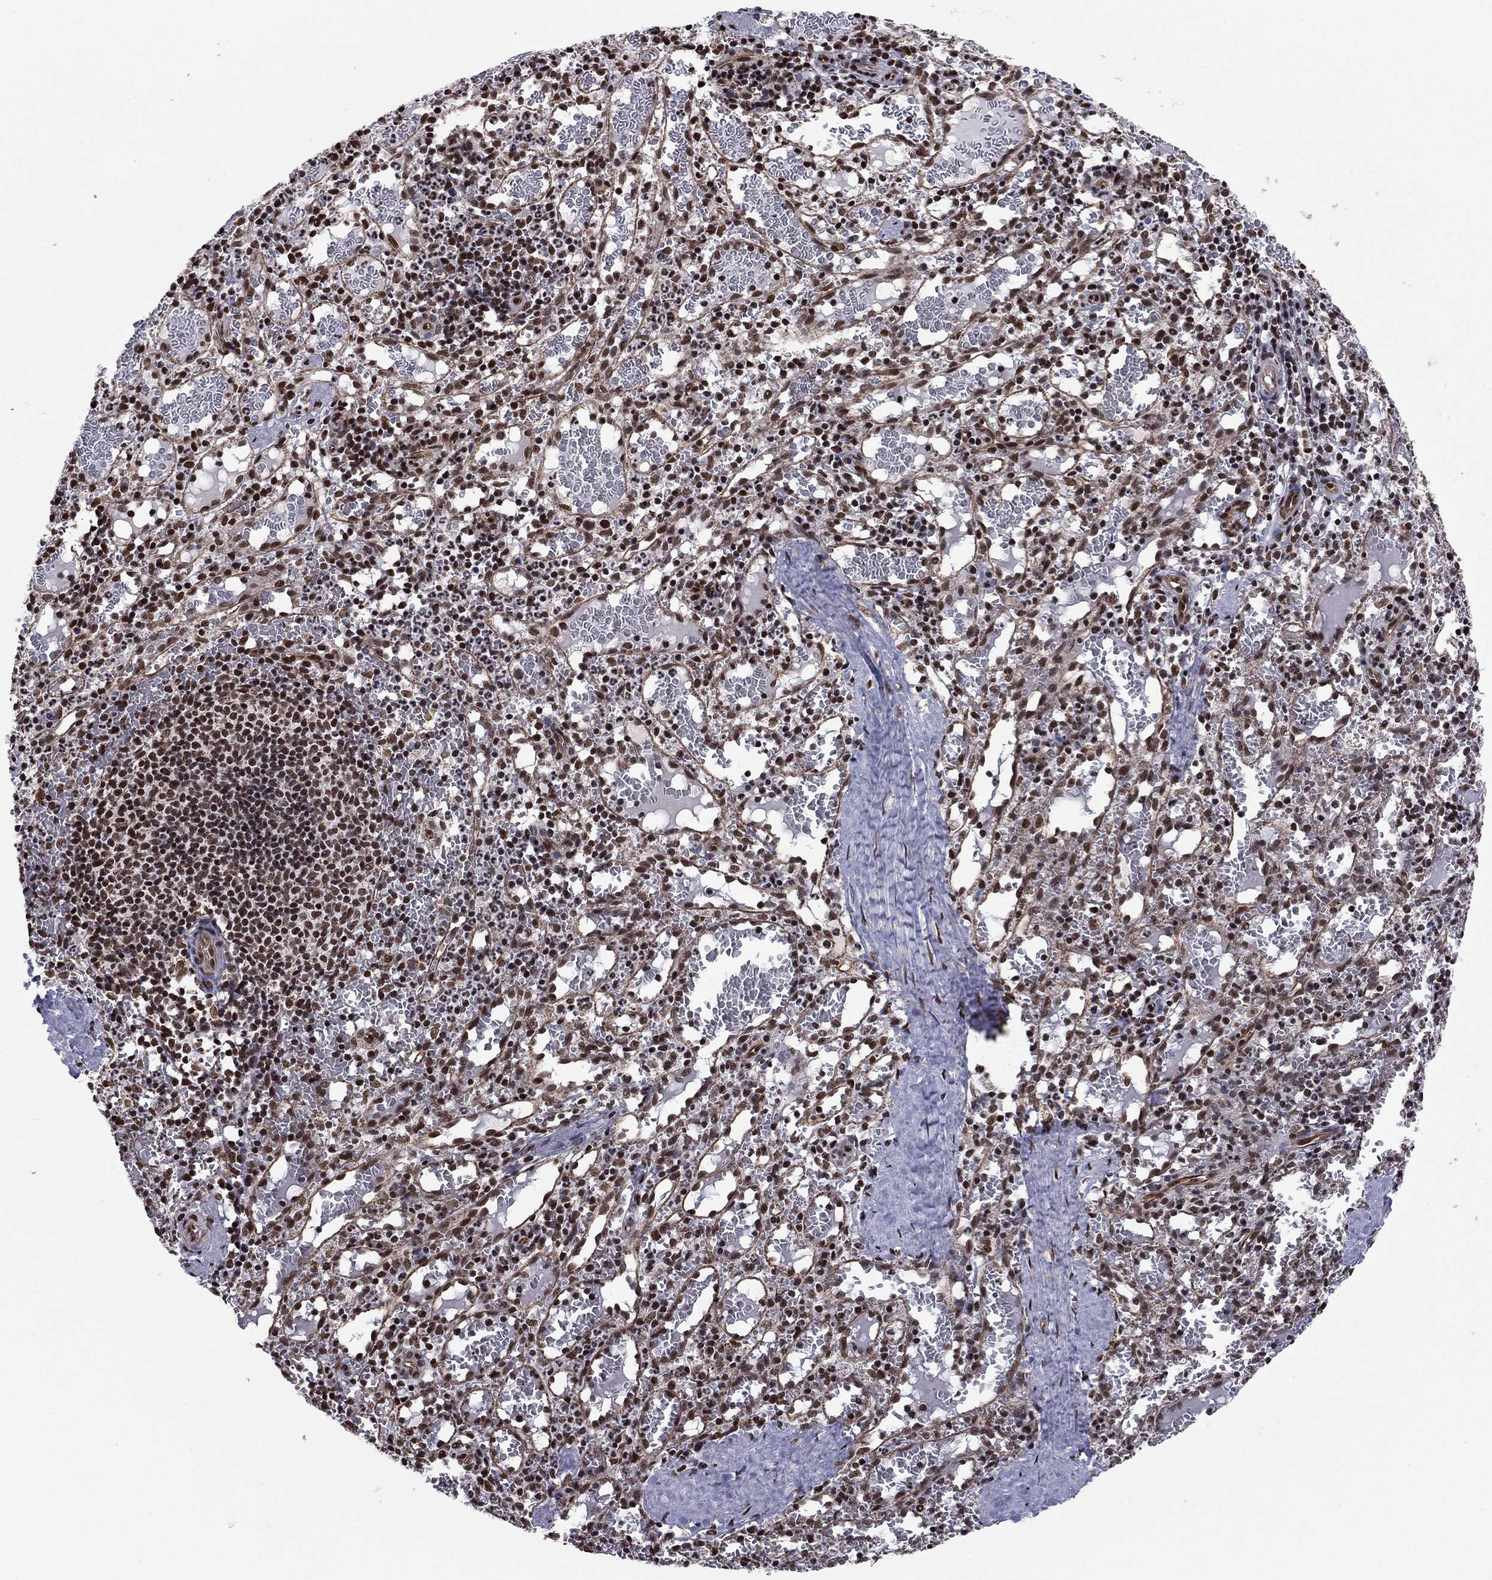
{"staining": {"intensity": "moderate", "quantity": "25%-75%", "location": "nuclear"}, "tissue": "spleen", "cell_type": "Cells in red pulp", "image_type": "normal", "snomed": [{"axis": "morphology", "description": "Normal tissue, NOS"}, {"axis": "topography", "description": "Spleen"}], "caption": "Cells in red pulp reveal medium levels of moderate nuclear expression in about 25%-75% of cells in benign spleen.", "gene": "N4BP2", "patient": {"sex": "male", "age": 11}}